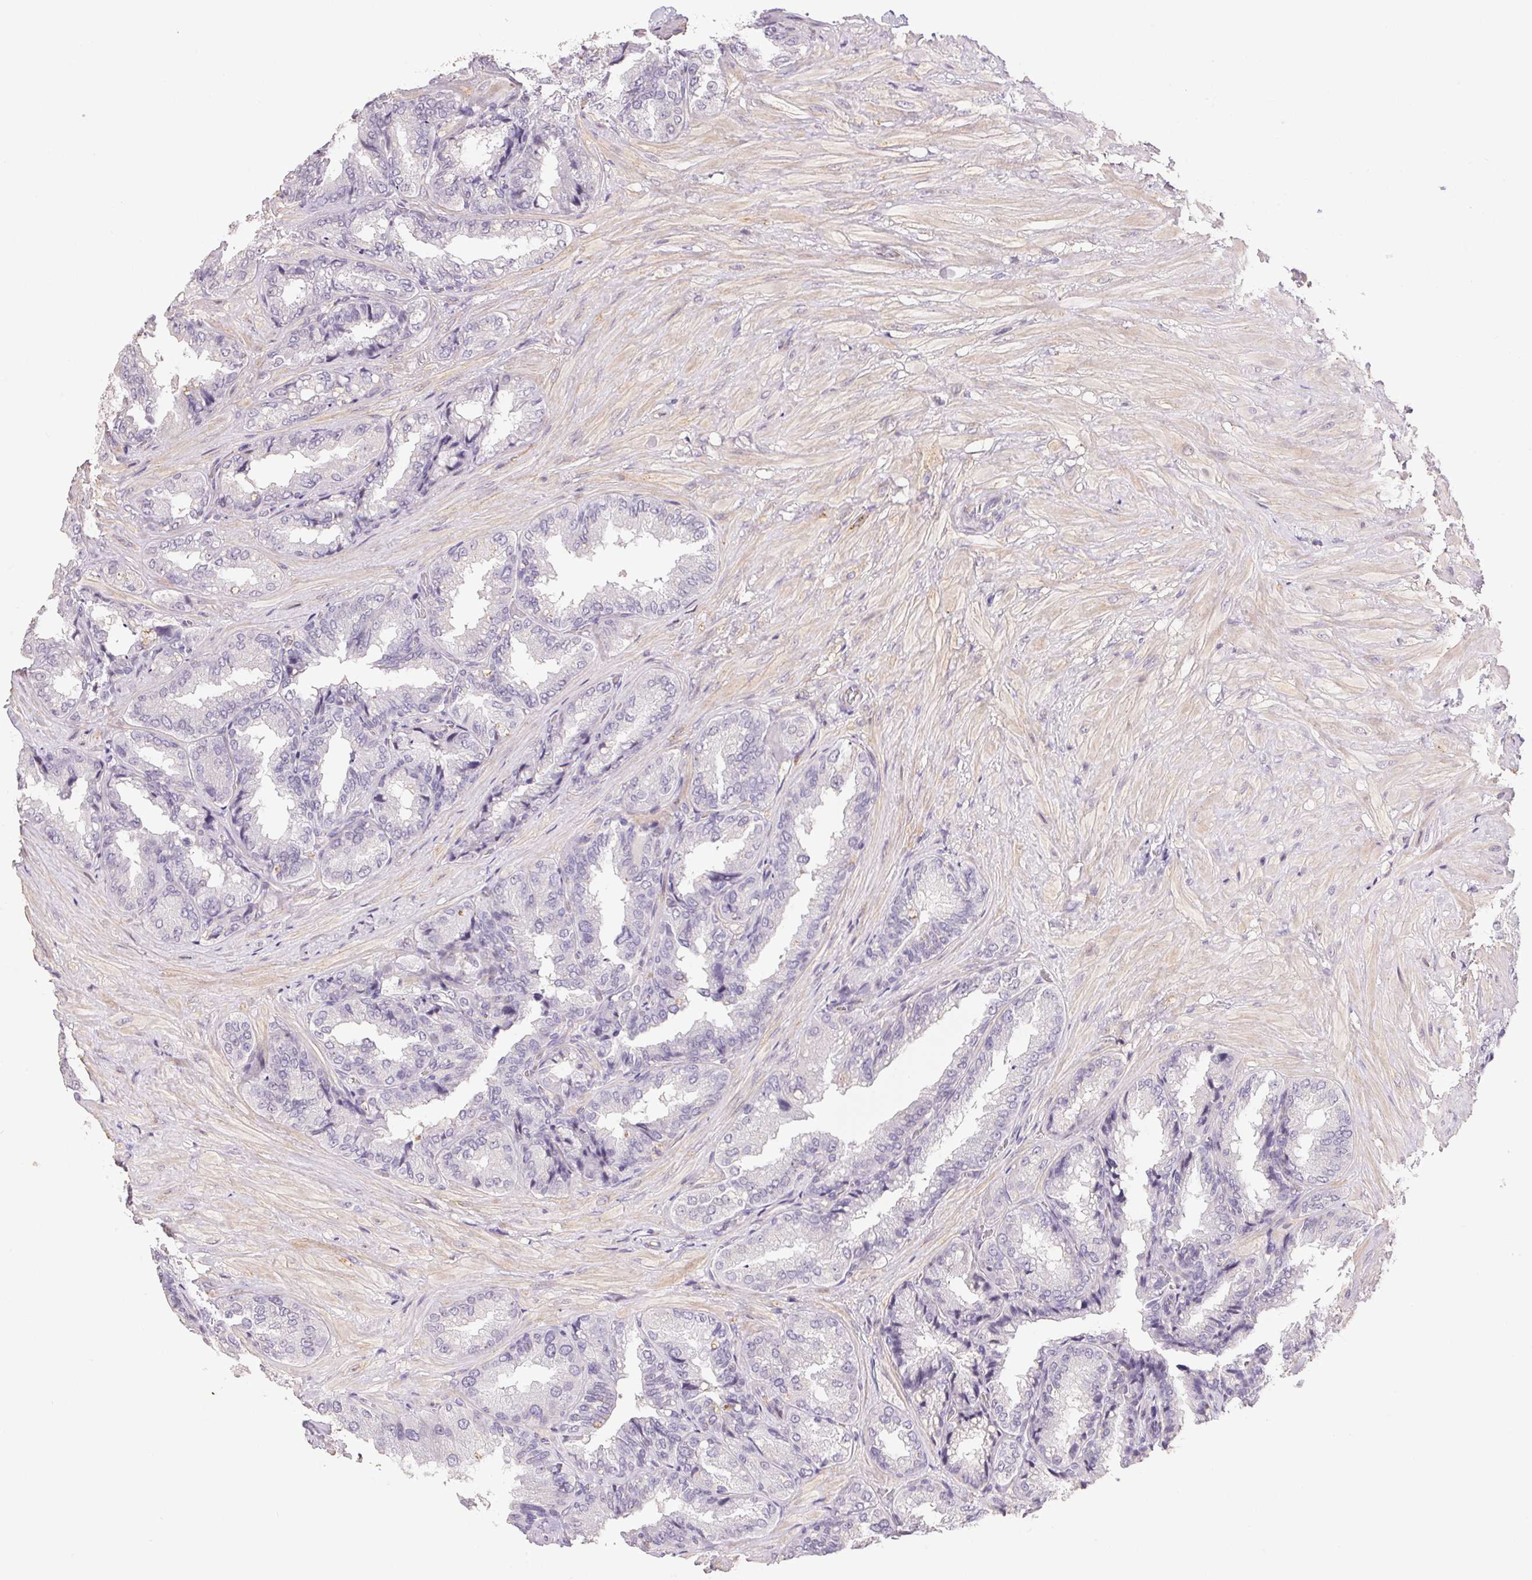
{"staining": {"intensity": "moderate", "quantity": "<25%", "location": "cytoplasmic/membranous"}, "tissue": "seminal vesicle", "cell_type": "Glandular cells", "image_type": "normal", "snomed": [{"axis": "morphology", "description": "Normal tissue, NOS"}, {"axis": "topography", "description": "Seminal veicle"}], "caption": "Protein positivity by immunohistochemistry (IHC) reveals moderate cytoplasmic/membranous positivity in approximately <25% of glandular cells in normal seminal vesicle.", "gene": "GYG2", "patient": {"sex": "male", "age": 68}}